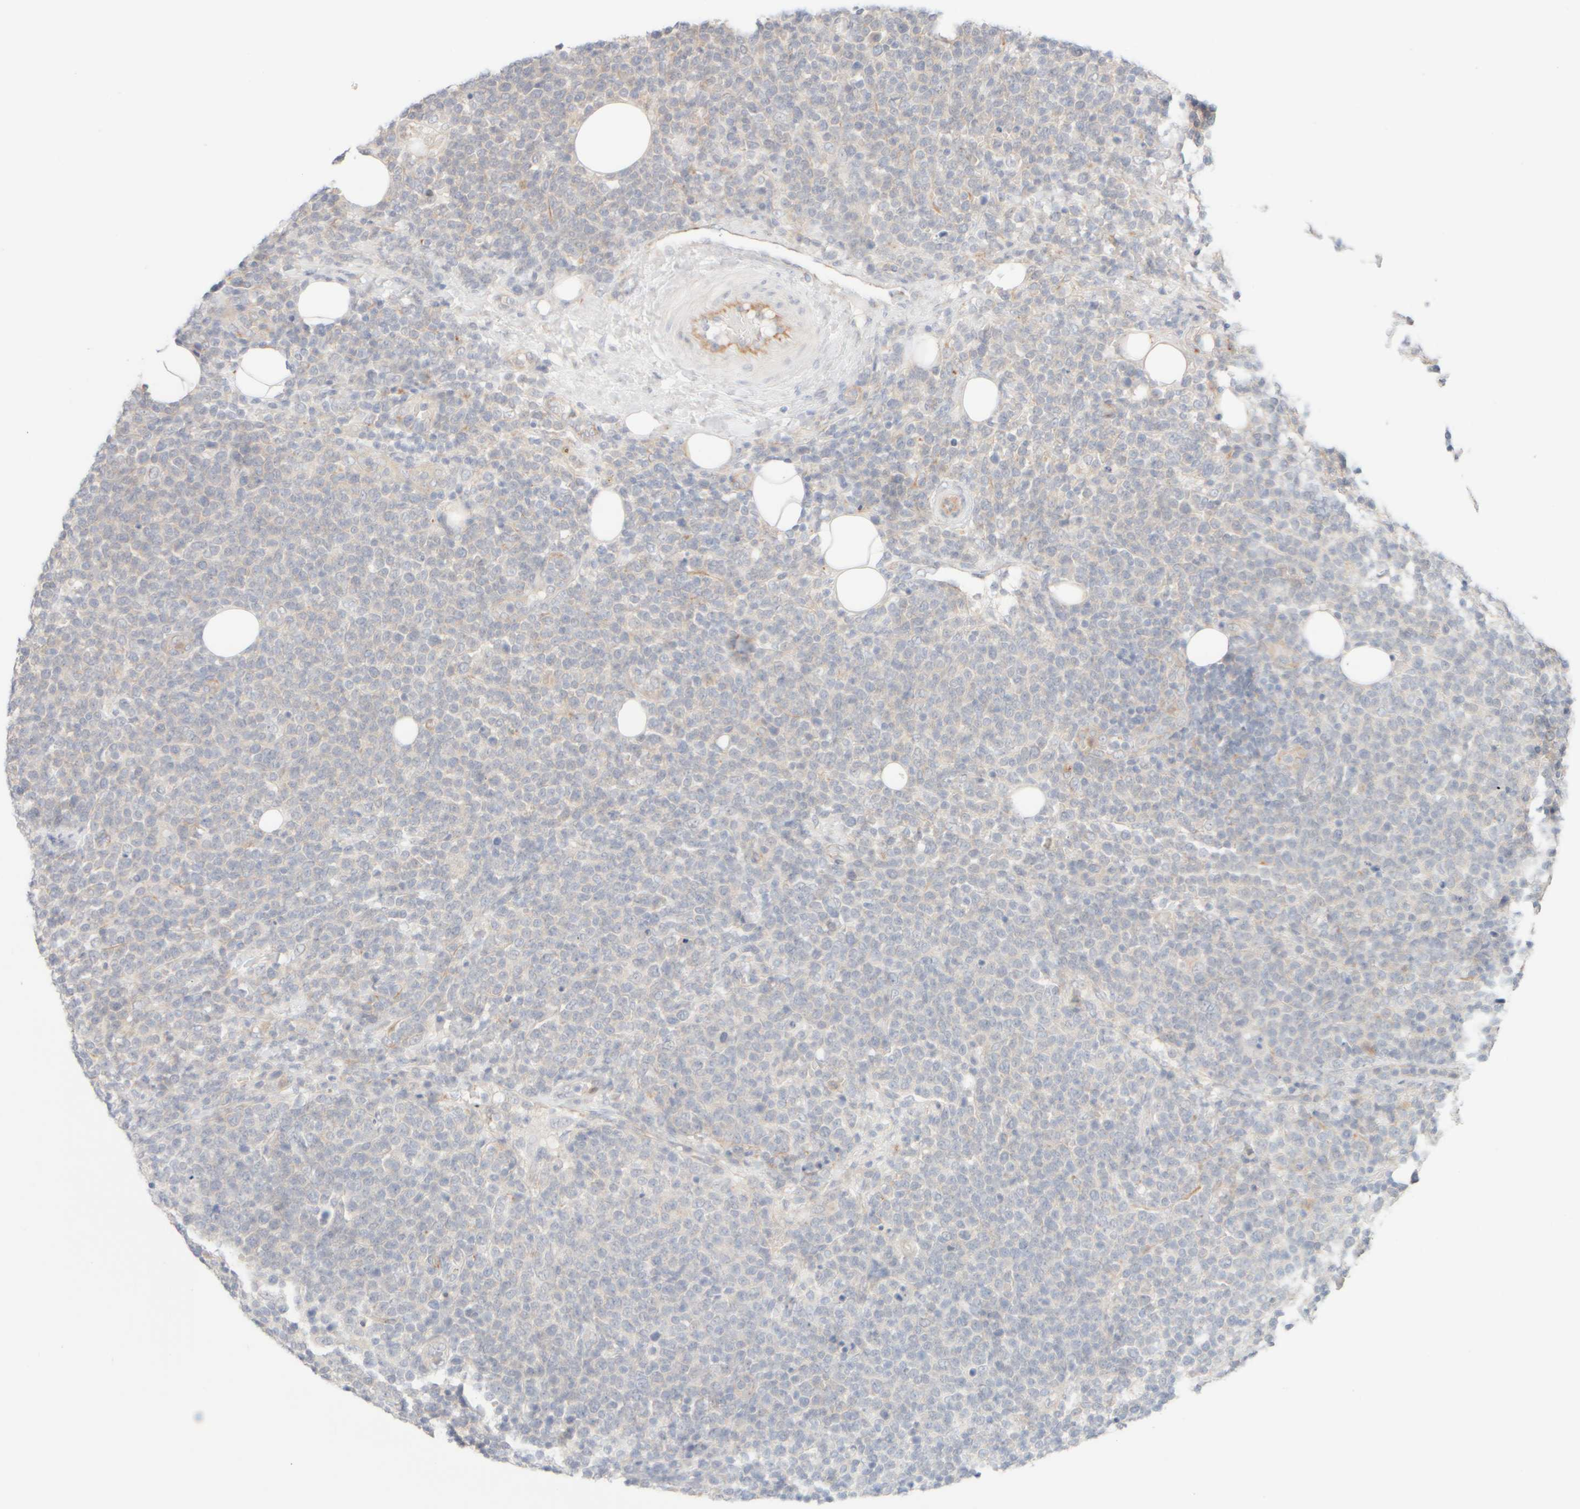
{"staining": {"intensity": "negative", "quantity": "none", "location": "none"}, "tissue": "lymphoma", "cell_type": "Tumor cells", "image_type": "cancer", "snomed": [{"axis": "morphology", "description": "Malignant lymphoma, non-Hodgkin's type, High grade"}, {"axis": "topography", "description": "Lymph node"}], "caption": "An immunohistochemistry histopathology image of malignant lymphoma, non-Hodgkin's type (high-grade) is shown. There is no staining in tumor cells of malignant lymphoma, non-Hodgkin's type (high-grade). (DAB (3,3'-diaminobenzidine) IHC, high magnification).", "gene": "UNC13B", "patient": {"sex": "male", "age": 61}}